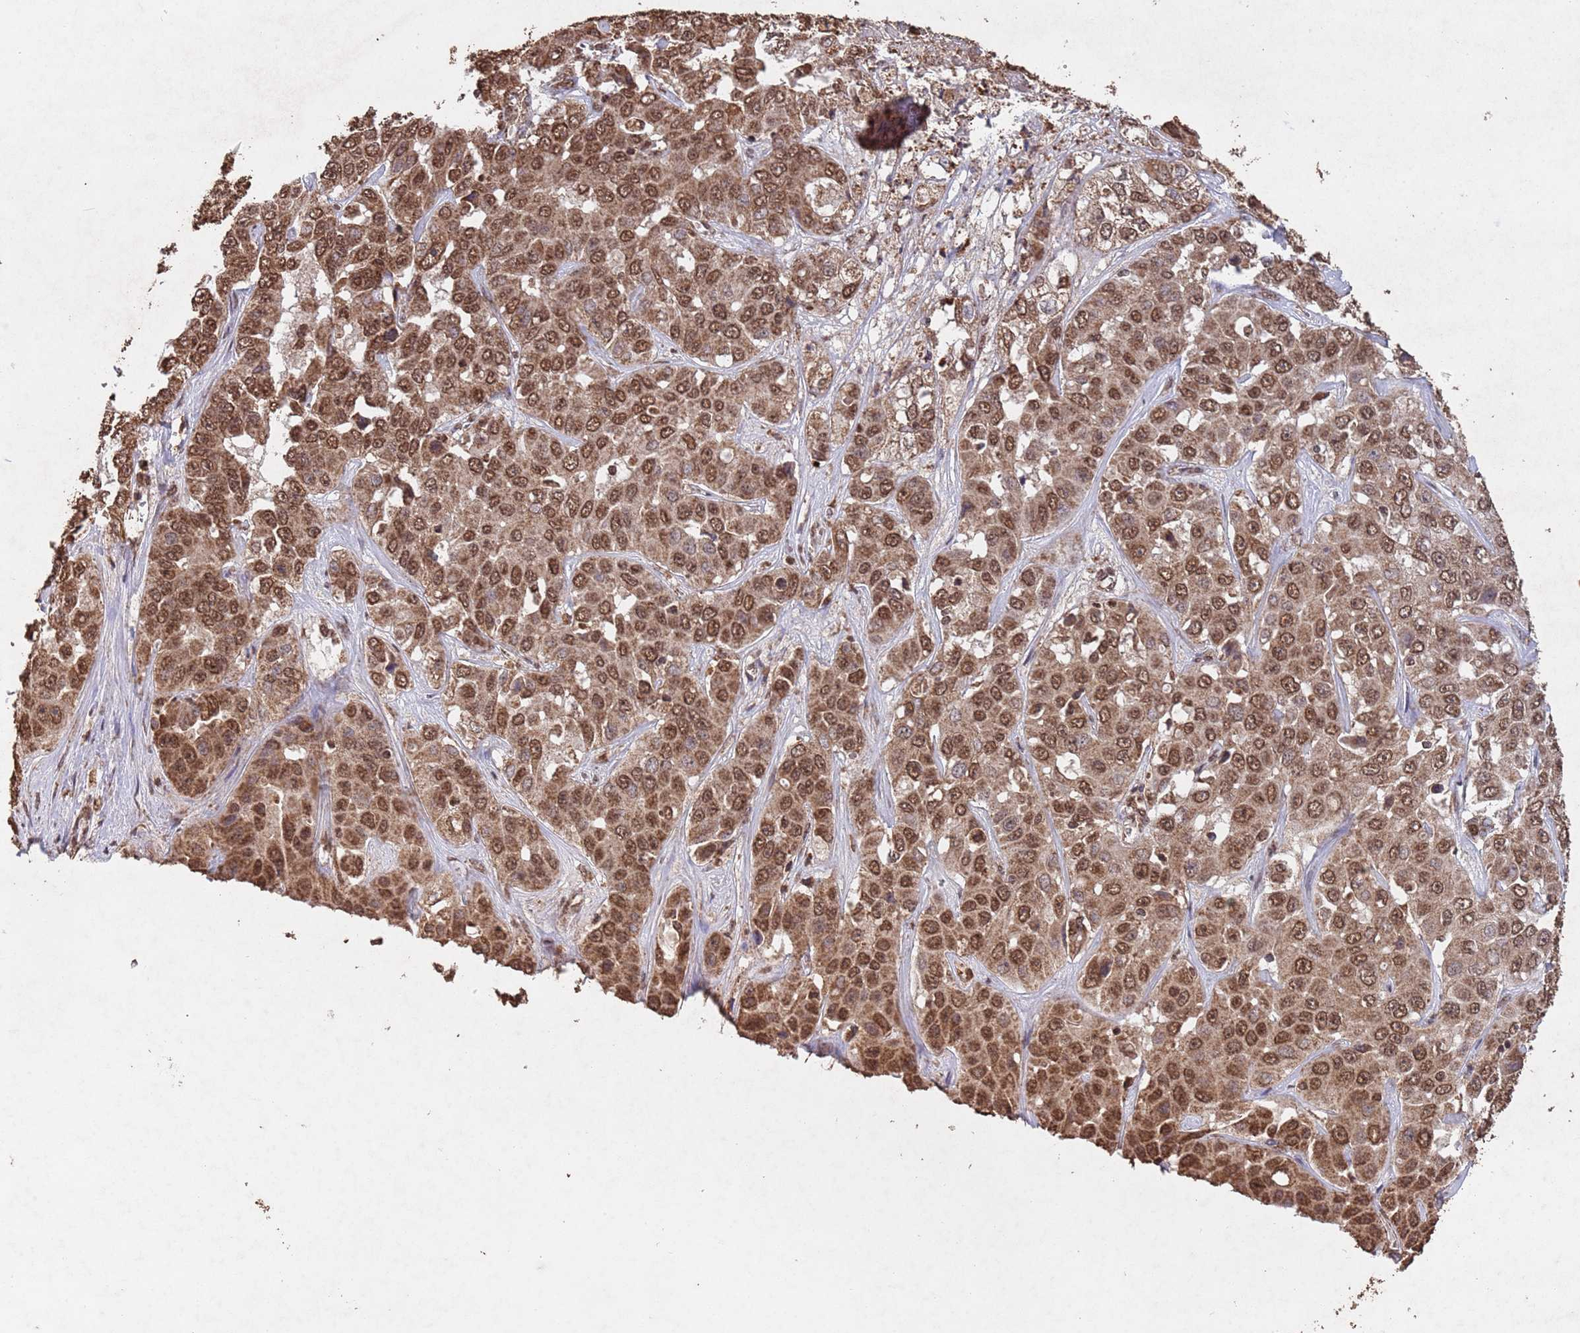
{"staining": {"intensity": "moderate", "quantity": ">75%", "location": "cytoplasmic/membranous,nuclear"}, "tissue": "liver cancer", "cell_type": "Tumor cells", "image_type": "cancer", "snomed": [{"axis": "morphology", "description": "Cholangiocarcinoma"}, {"axis": "topography", "description": "Liver"}], "caption": "The micrograph demonstrates immunohistochemical staining of liver cancer (cholangiocarcinoma). There is moderate cytoplasmic/membranous and nuclear expression is seen in approximately >75% of tumor cells.", "gene": "HDAC10", "patient": {"sex": "female", "age": 52}}